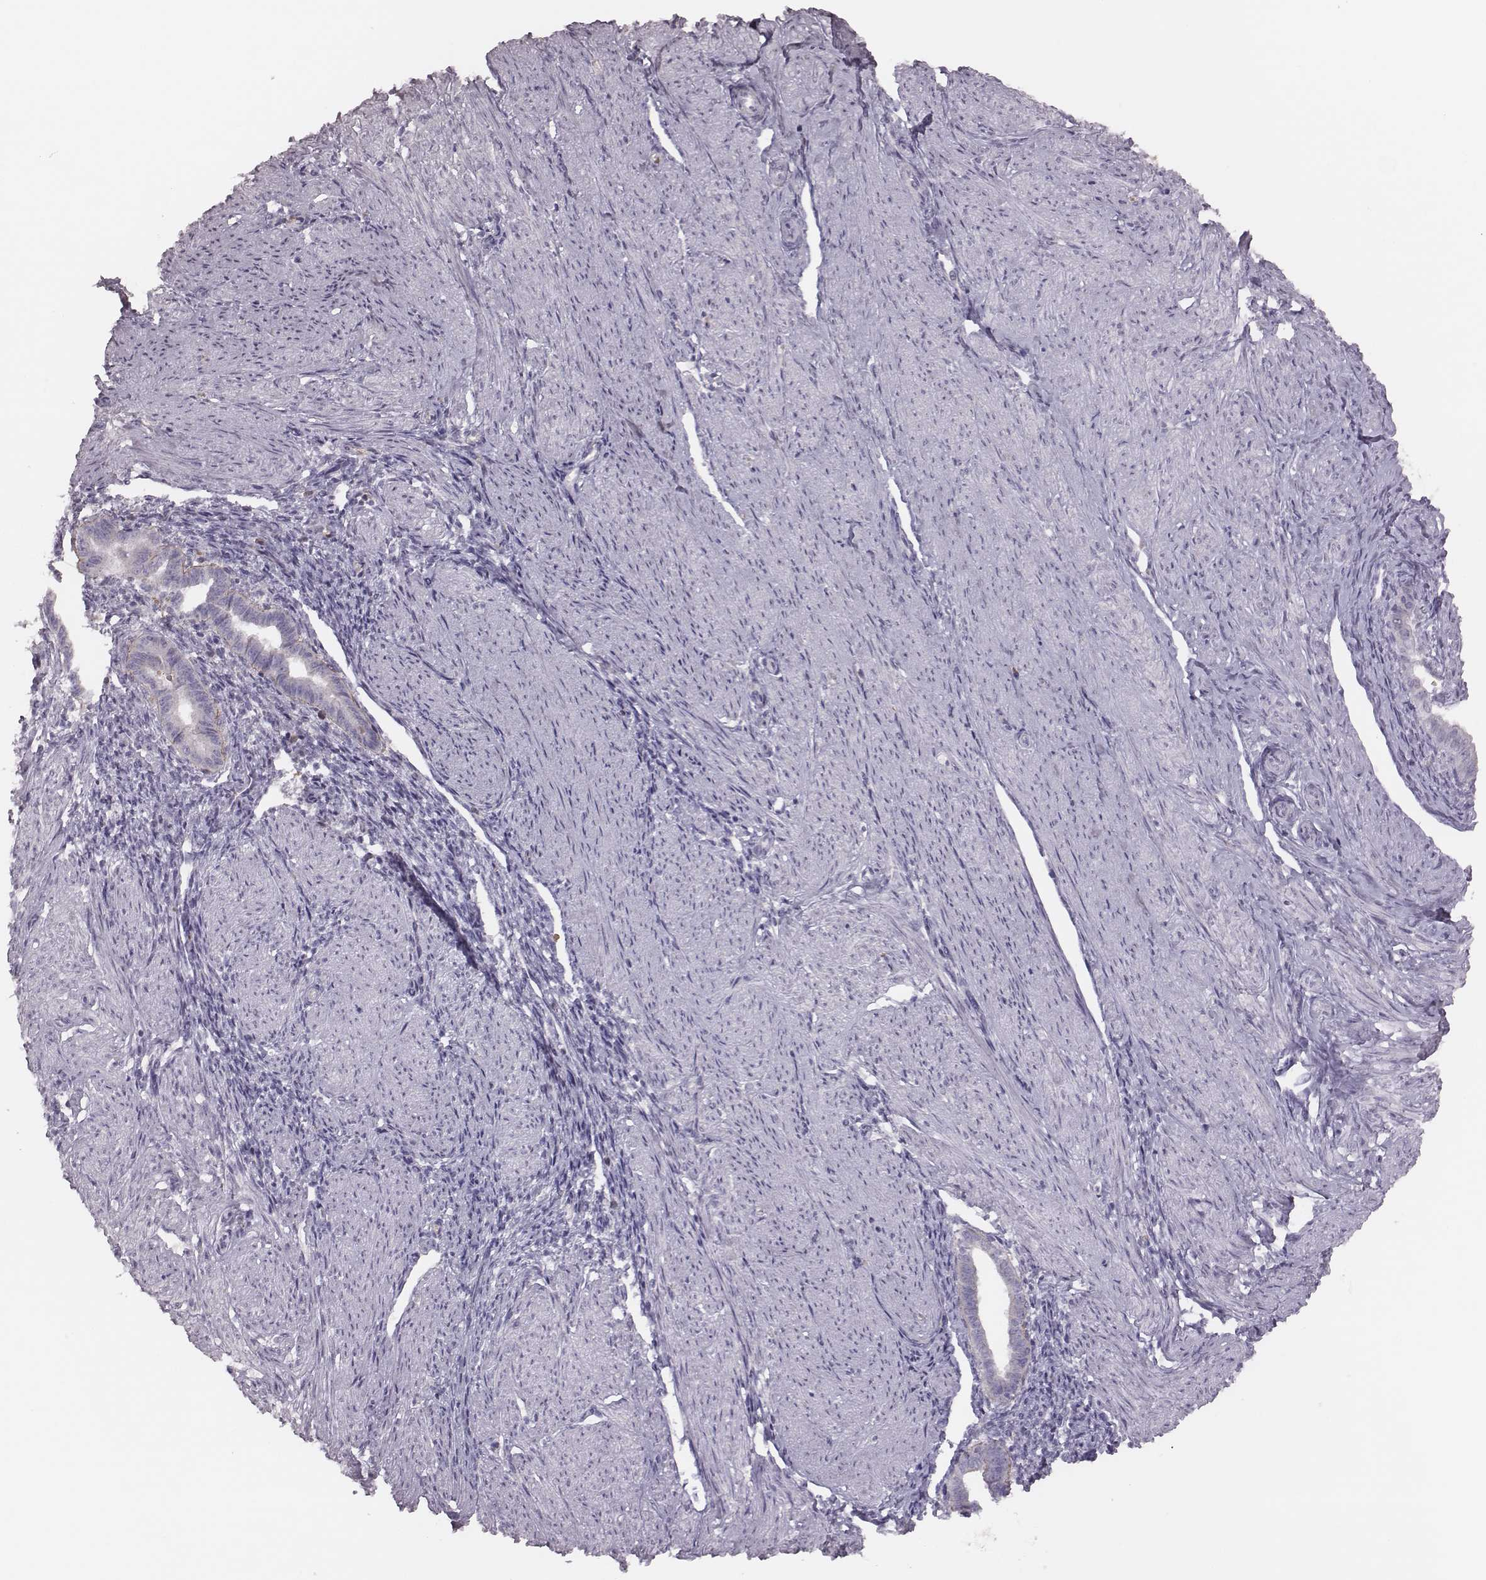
{"staining": {"intensity": "negative", "quantity": "none", "location": "none"}, "tissue": "endometrium", "cell_type": "Cells in endometrial stroma", "image_type": "normal", "snomed": [{"axis": "morphology", "description": "Normal tissue, NOS"}, {"axis": "topography", "description": "Endometrium"}], "caption": "This is an immunohistochemistry photomicrograph of unremarkable endometrium. There is no staining in cells in endometrial stroma.", "gene": "PBK", "patient": {"sex": "female", "age": 37}}